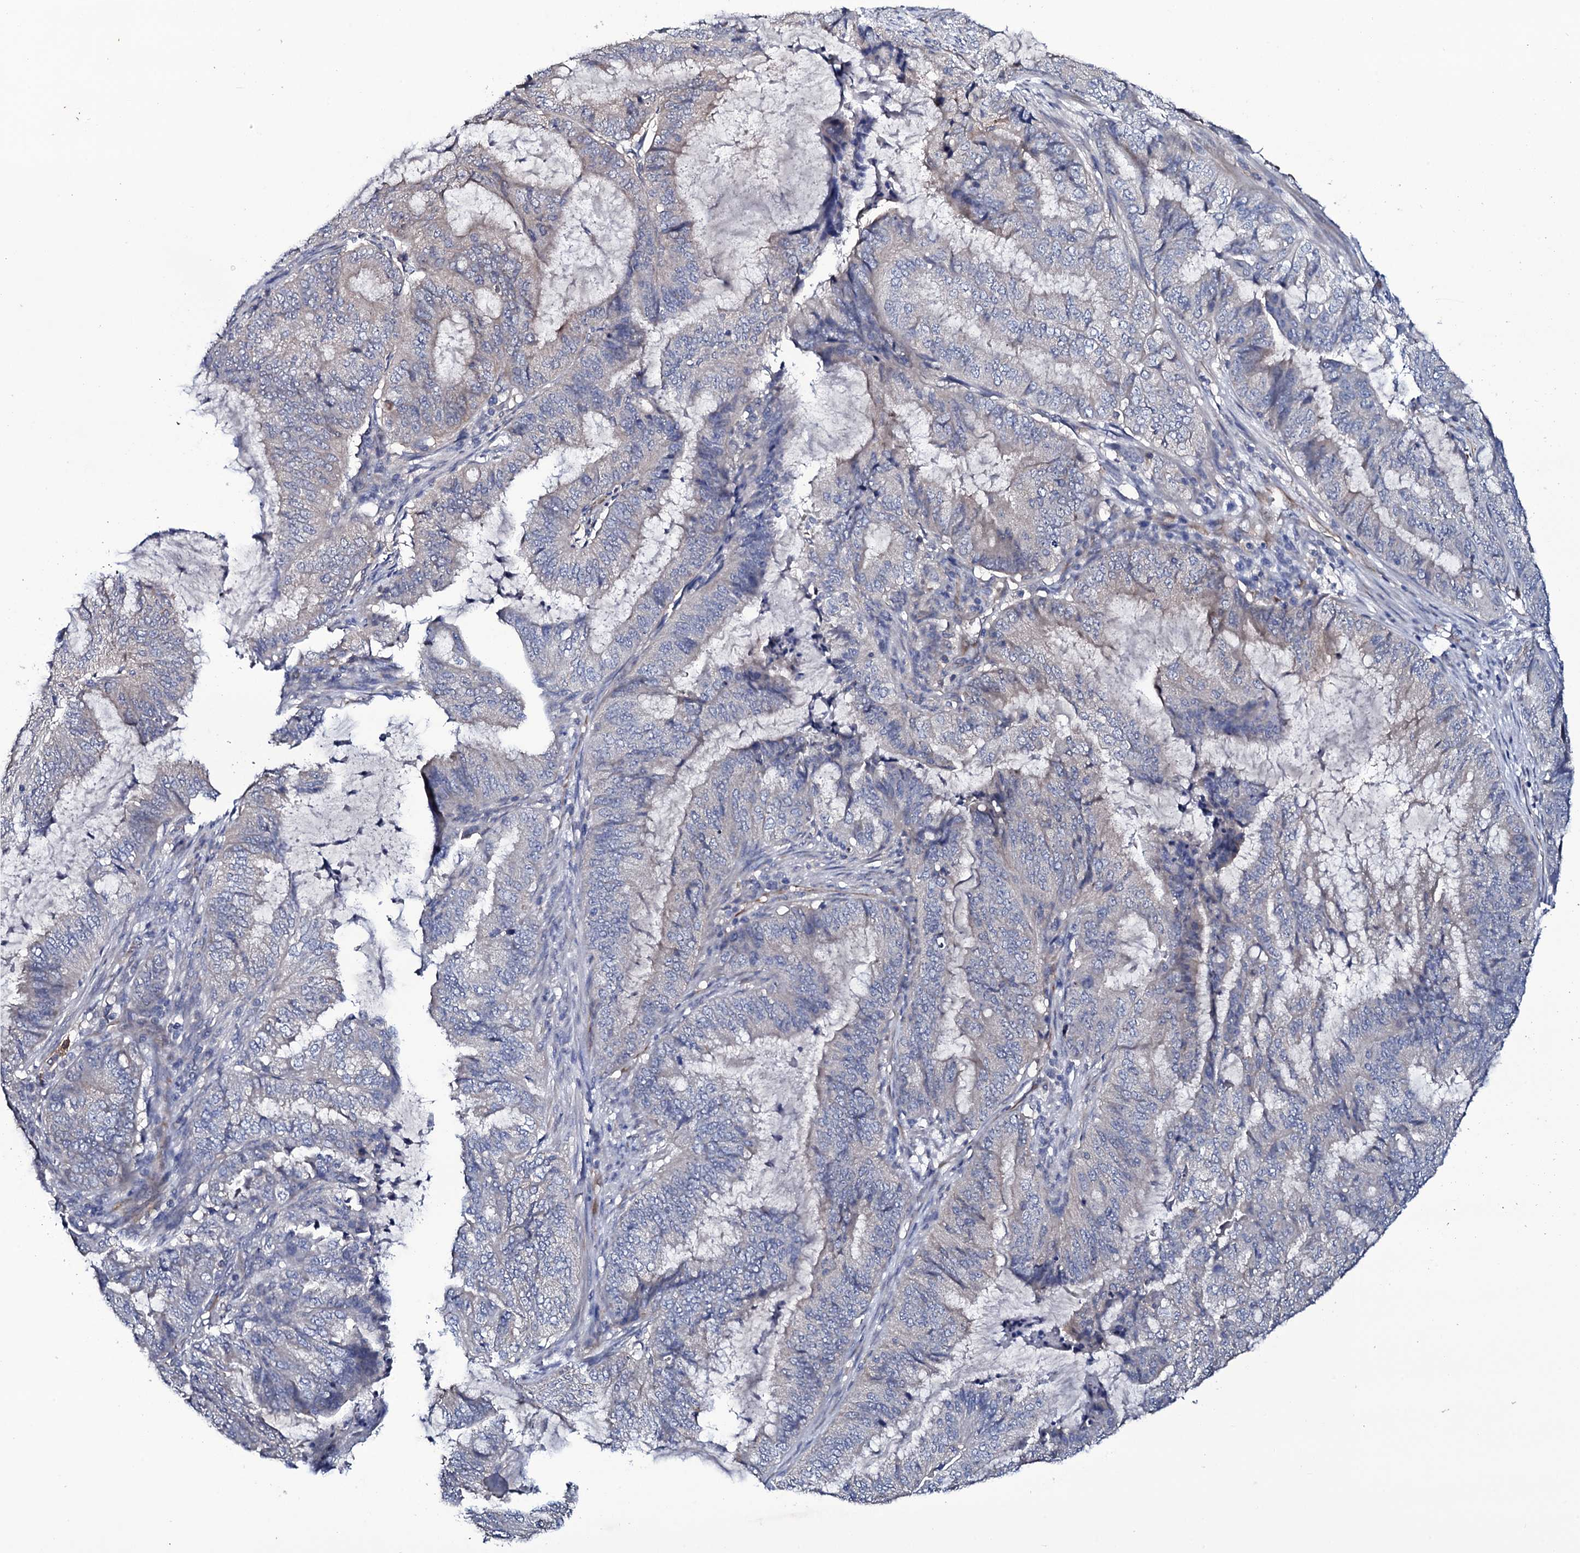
{"staining": {"intensity": "negative", "quantity": "none", "location": "none"}, "tissue": "endometrial cancer", "cell_type": "Tumor cells", "image_type": "cancer", "snomed": [{"axis": "morphology", "description": "Adenocarcinoma, NOS"}, {"axis": "topography", "description": "Endometrium"}], "caption": "The micrograph displays no staining of tumor cells in adenocarcinoma (endometrial). (Immunohistochemistry (ihc), brightfield microscopy, high magnification).", "gene": "BCL2L14", "patient": {"sex": "female", "age": 51}}